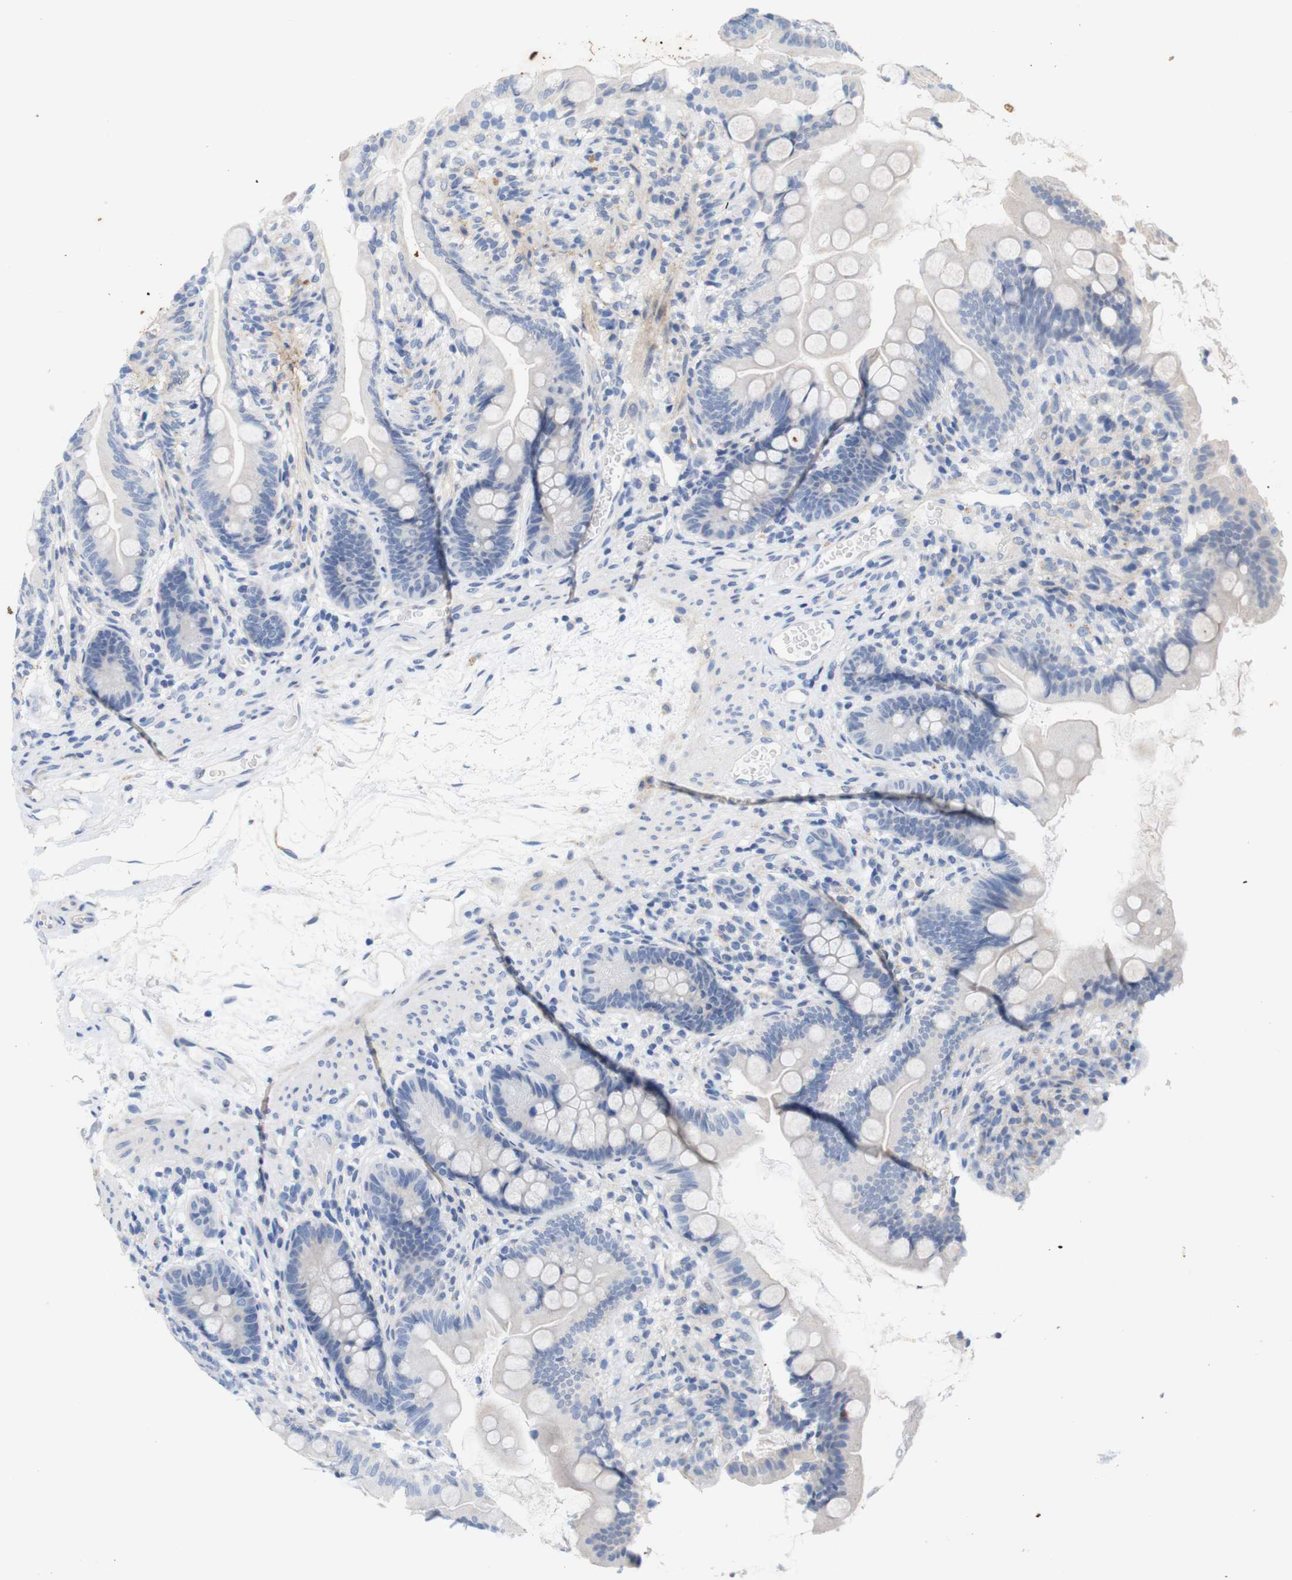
{"staining": {"intensity": "negative", "quantity": "none", "location": "none"}, "tissue": "small intestine", "cell_type": "Glandular cells", "image_type": "normal", "snomed": [{"axis": "morphology", "description": "Normal tissue, NOS"}, {"axis": "topography", "description": "Small intestine"}], "caption": "Immunohistochemical staining of unremarkable small intestine reveals no significant staining in glandular cells.", "gene": "ITGA5", "patient": {"sex": "female", "age": 56}}